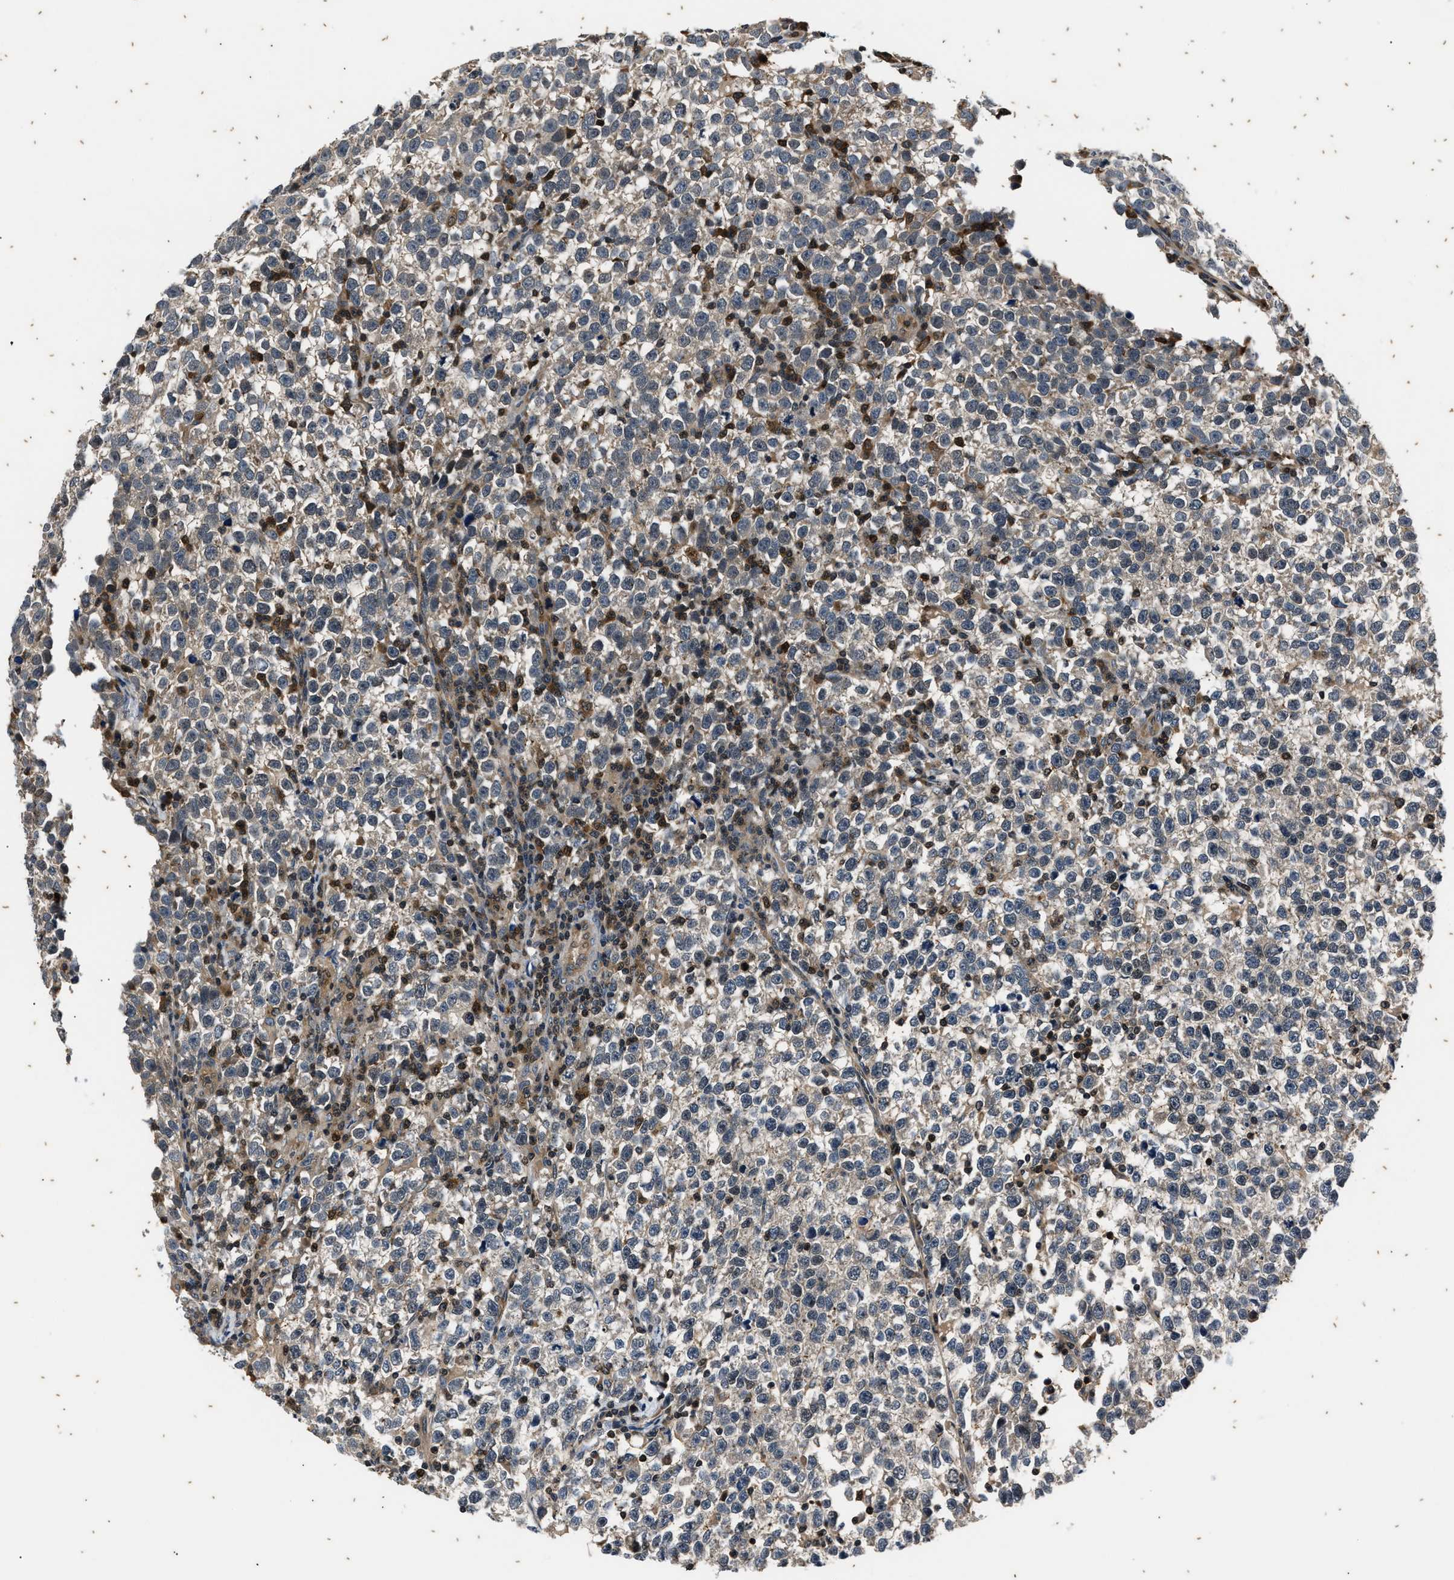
{"staining": {"intensity": "weak", "quantity": ">75%", "location": "cytoplasmic/membranous"}, "tissue": "testis cancer", "cell_type": "Tumor cells", "image_type": "cancer", "snomed": [{"axis": "morphology", "description": "Normal tissue, NOS"}, {"axis": "morphology", "description": "Seminoma, NOS"}, {"axis": "topography", "description": "Testis"}], "caption": "Immunohistochemistry (IHC) histopathology image of testis seminoma stained for a protein (brown), which displays low levels of weak cytoplasmic/membranous expression in approximately >75% of tumor cells.", "gene": "PTPN7", "patient": {"sex": "male", "age": 43}}